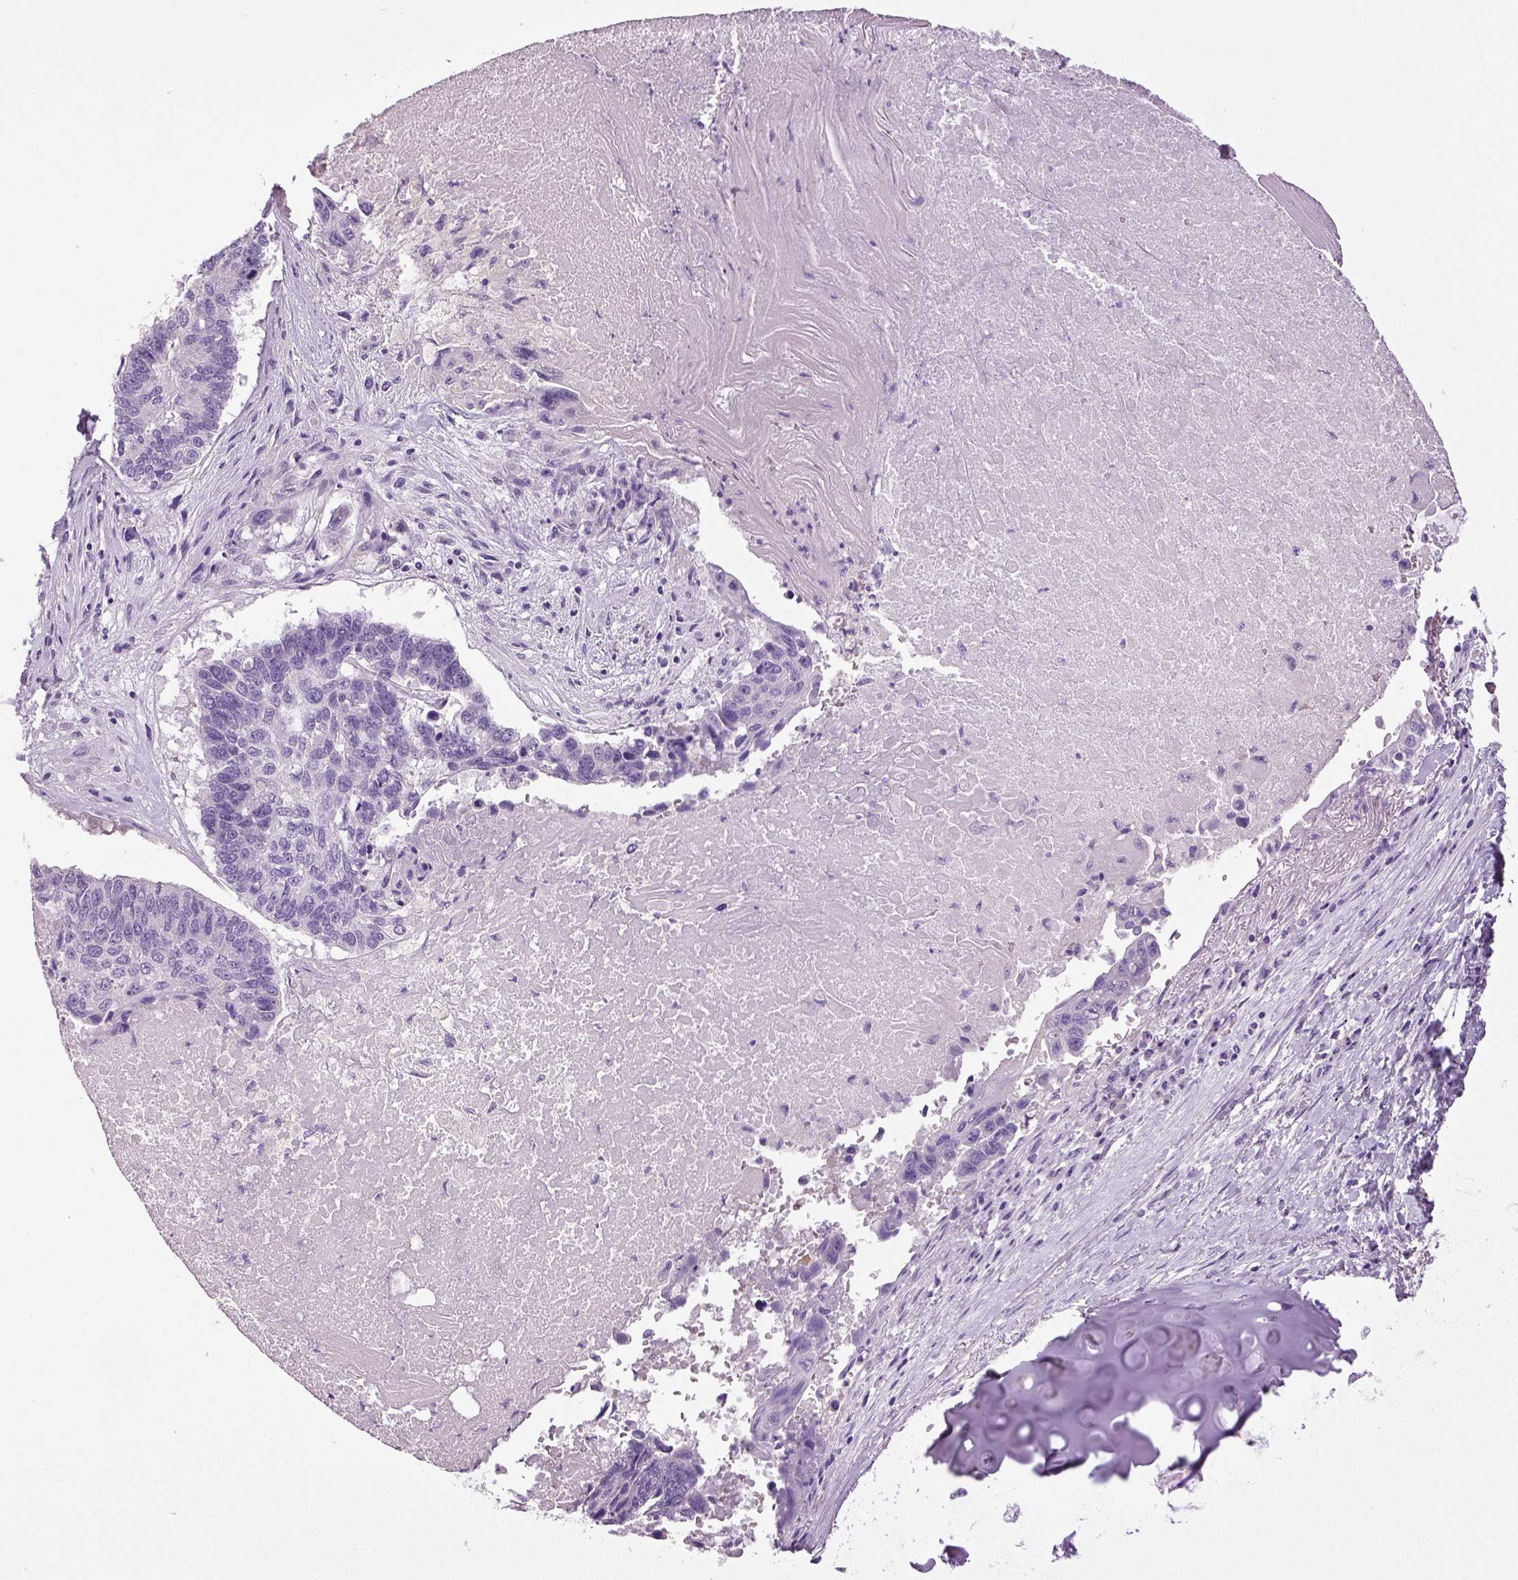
{"staining": {"intensity": "negative", "quantity": "none", "location": "none"}, "tissue": "lung cancer", "cell_type": "Tumor cells", "image_type": "cancer", "snomed": [{"axis": "morphology", "description": "Squamous cell carcinoma, NOS"}, {"axis": "topography", "description": "Lung"}], "caption": "This photomicrograph is of squamous cell carcinoma (lung) stained with IHC to label a protein in brown with the nuclei are counter-stained blue. There is no staining in tumor cells.", "gene": "NECAB2", "patient": {"sex": "male", "age": 73}}